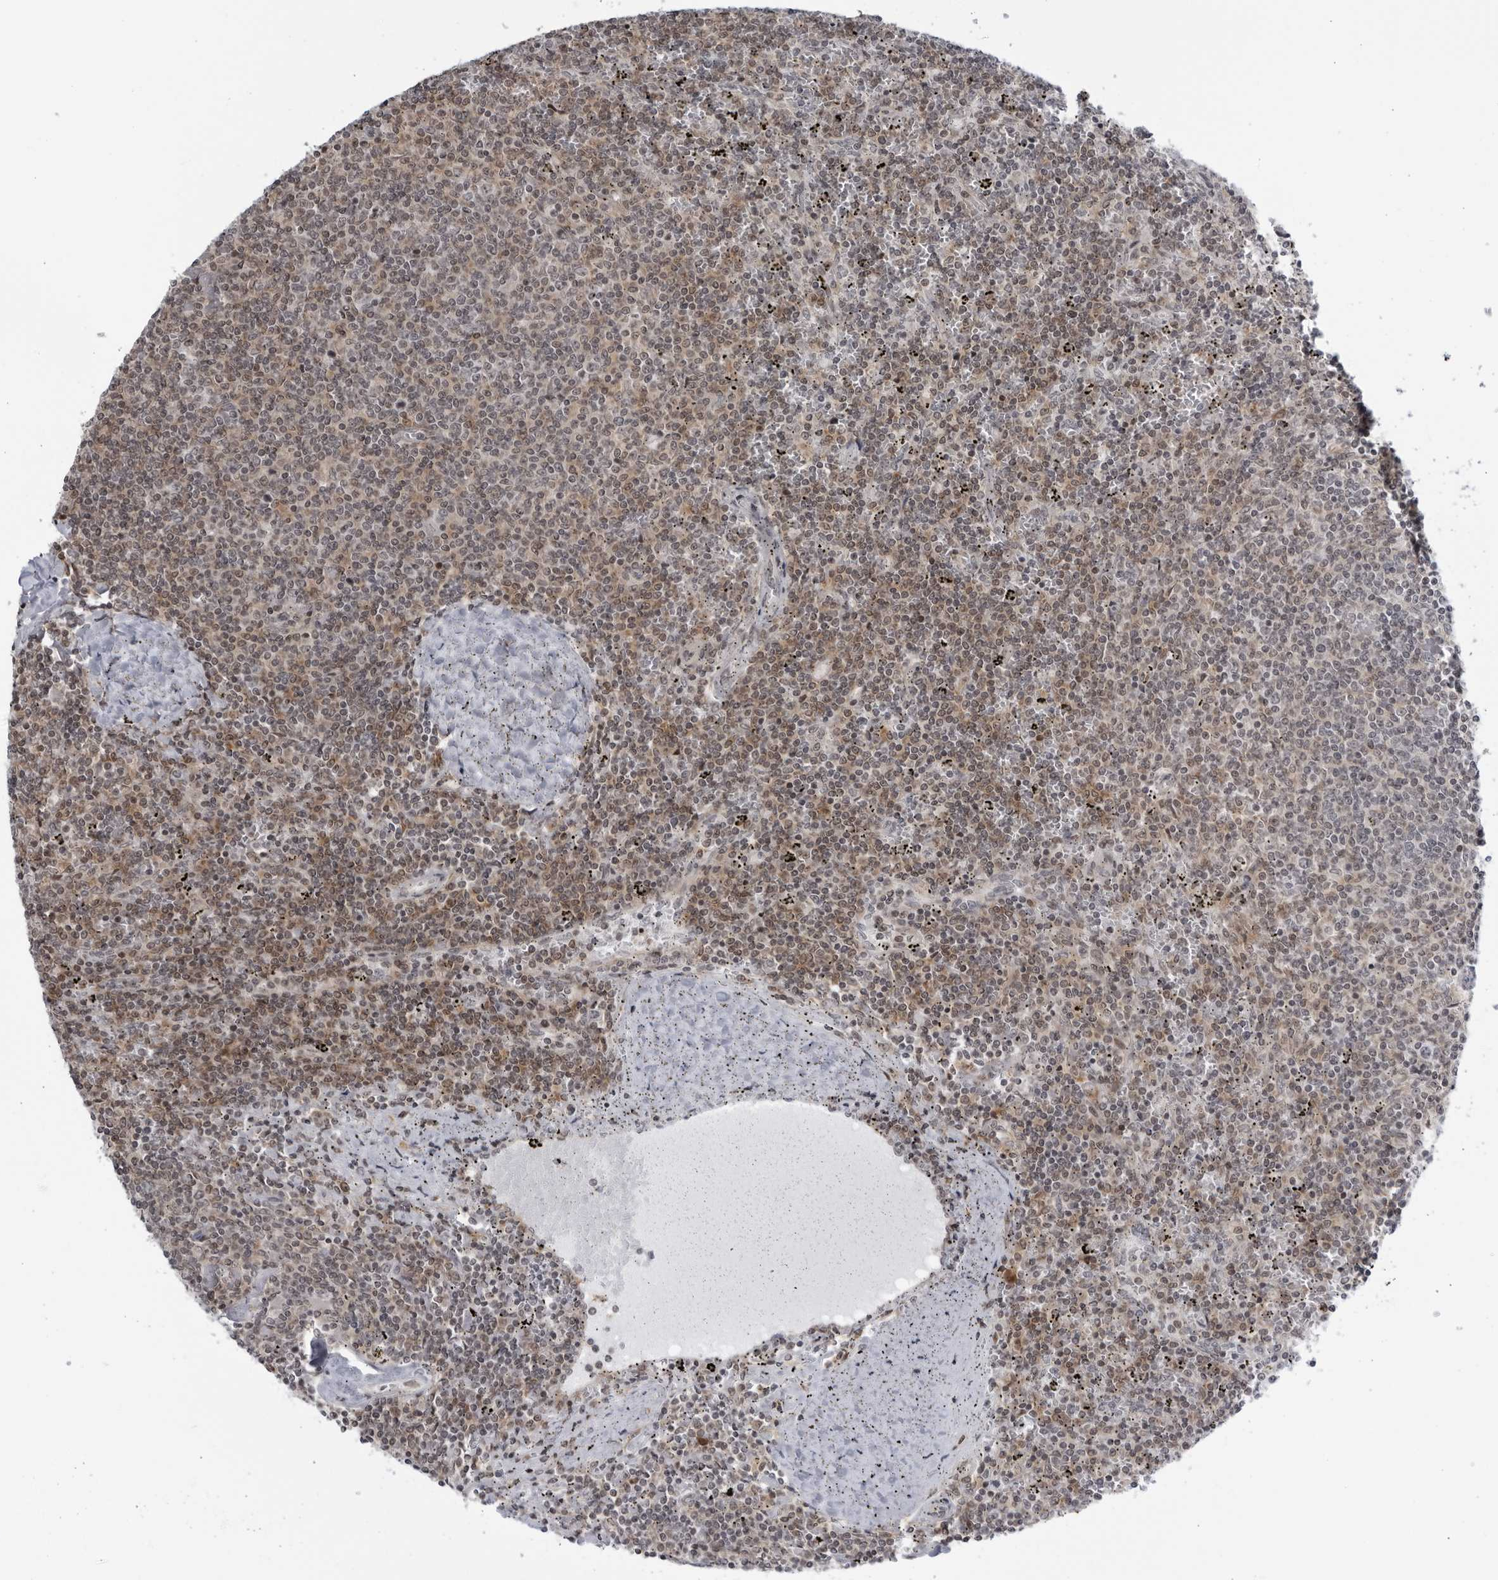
{"staining": {"intensity": "weak", "quantity": "25%-75%", "location": "cytoplasmic/membranous,nuclear"}, "tissue": "lymphoma", "cell_type": "Tumor cells", "image_type": "cancer", "snomed": [{"axis": "morphology", "description": "Malignant lymphoma, non-Hodgkin's type, Low grade"}, {"axis": "topography", "description": "Spleen"}], "caption": "Immunohistochemistry (IHC) histopathology image of neoplastic tissue: human malignant lymphoma, non-Hodgkin's type (low-grade) stained using immunohistochemistry (IHC) reveals low levels of weak protein expression localized specifically in the cytoplasmic/membranous and nuclear of tumor cells, appearing as a cytoplasmic/membranous and nuclear brown color.", "gene": "DTL", "patient": {"sex": "female", "age": 50}}